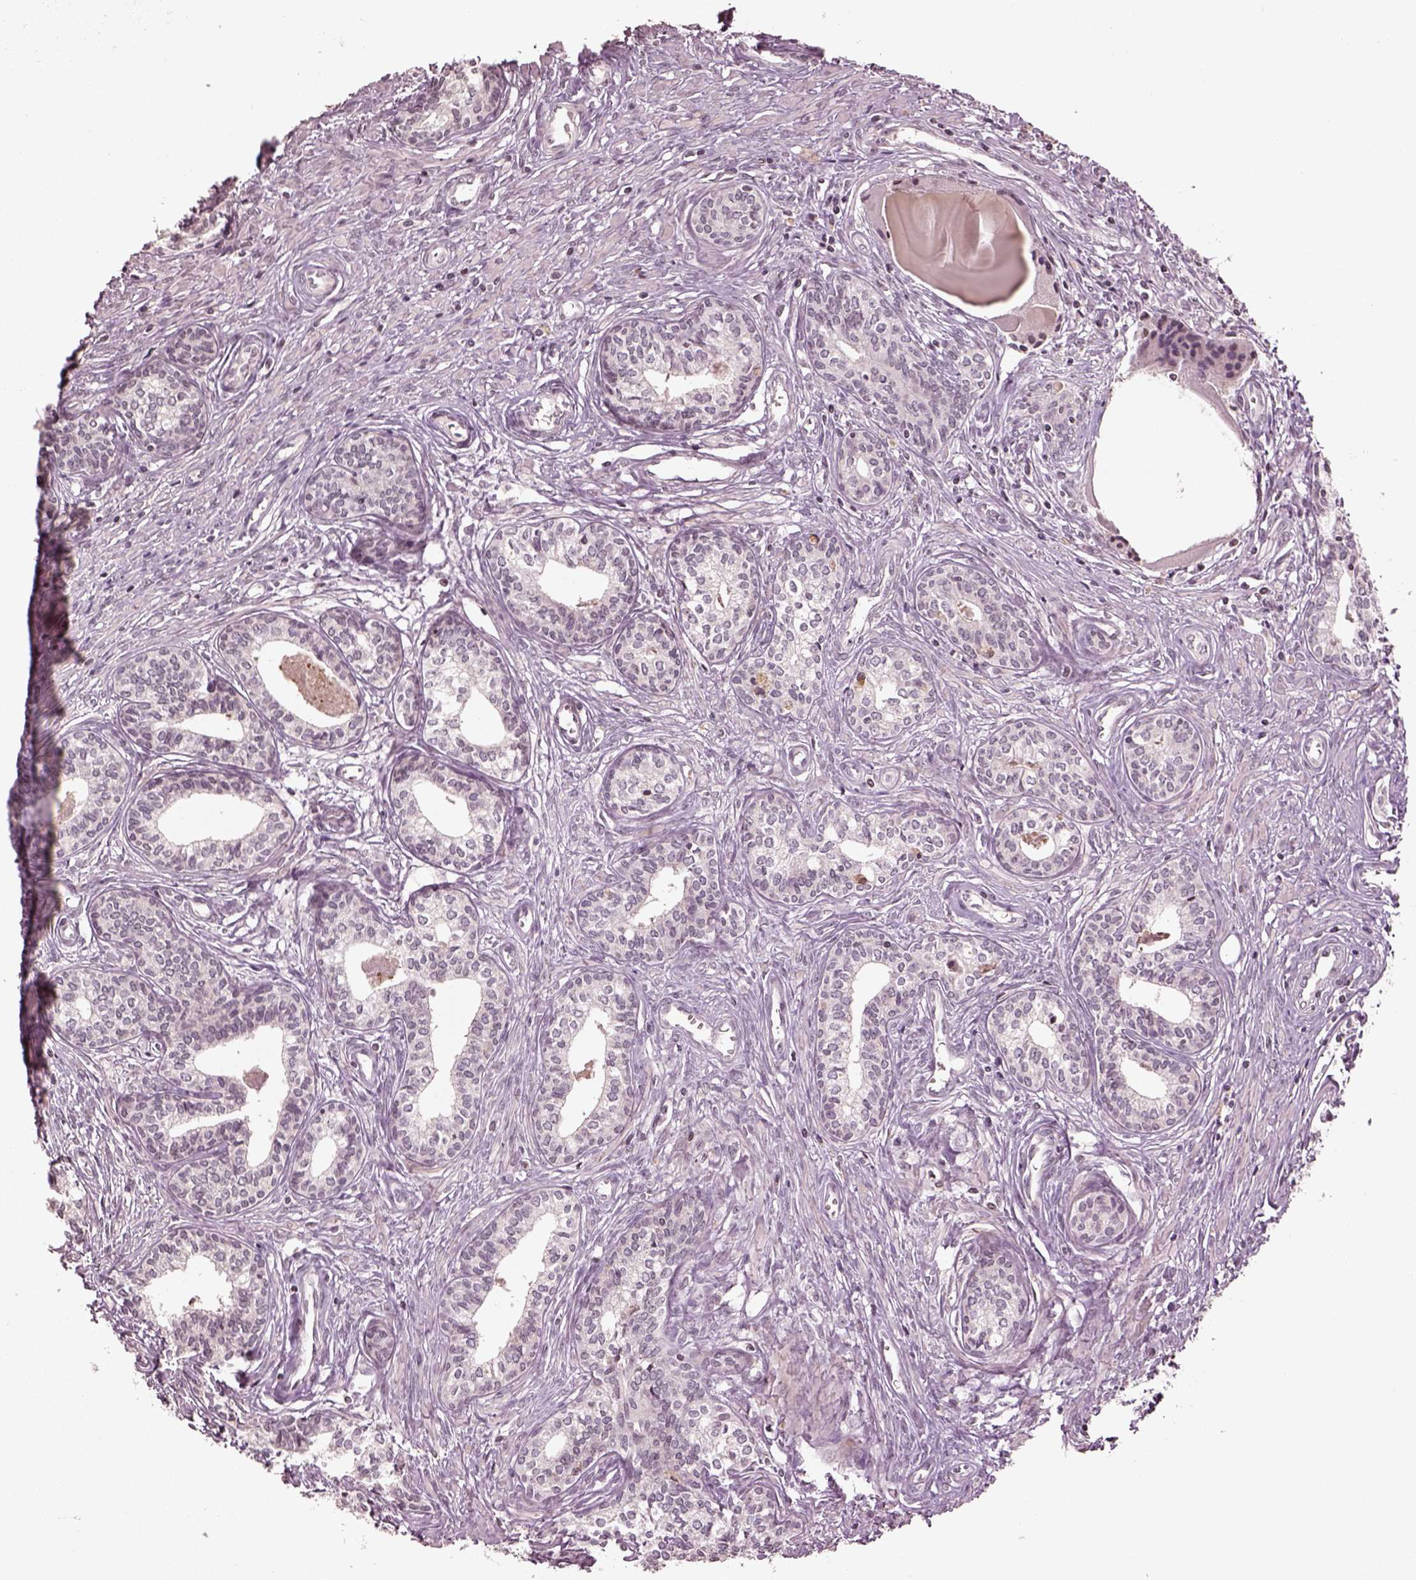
{"staining": {"intensity": "negative", "quantity": "none", "location": "none"}, "tissue": "prostate", "cell_type": "Glandular cells", "image_type": "normal", "snomed": [{"axis": "morphology", "description": "Normal tissue, NOS"}, {"axis": "topography", "description": "Prostate"}], "caption": "A high-resolution micrograph shows immunohistochemistry (IHC) staining of benign prostate, which displays no significant positivity in glandular cells.", "gene": "GRM4", "patient": {"sex": "male", "age": 60}}